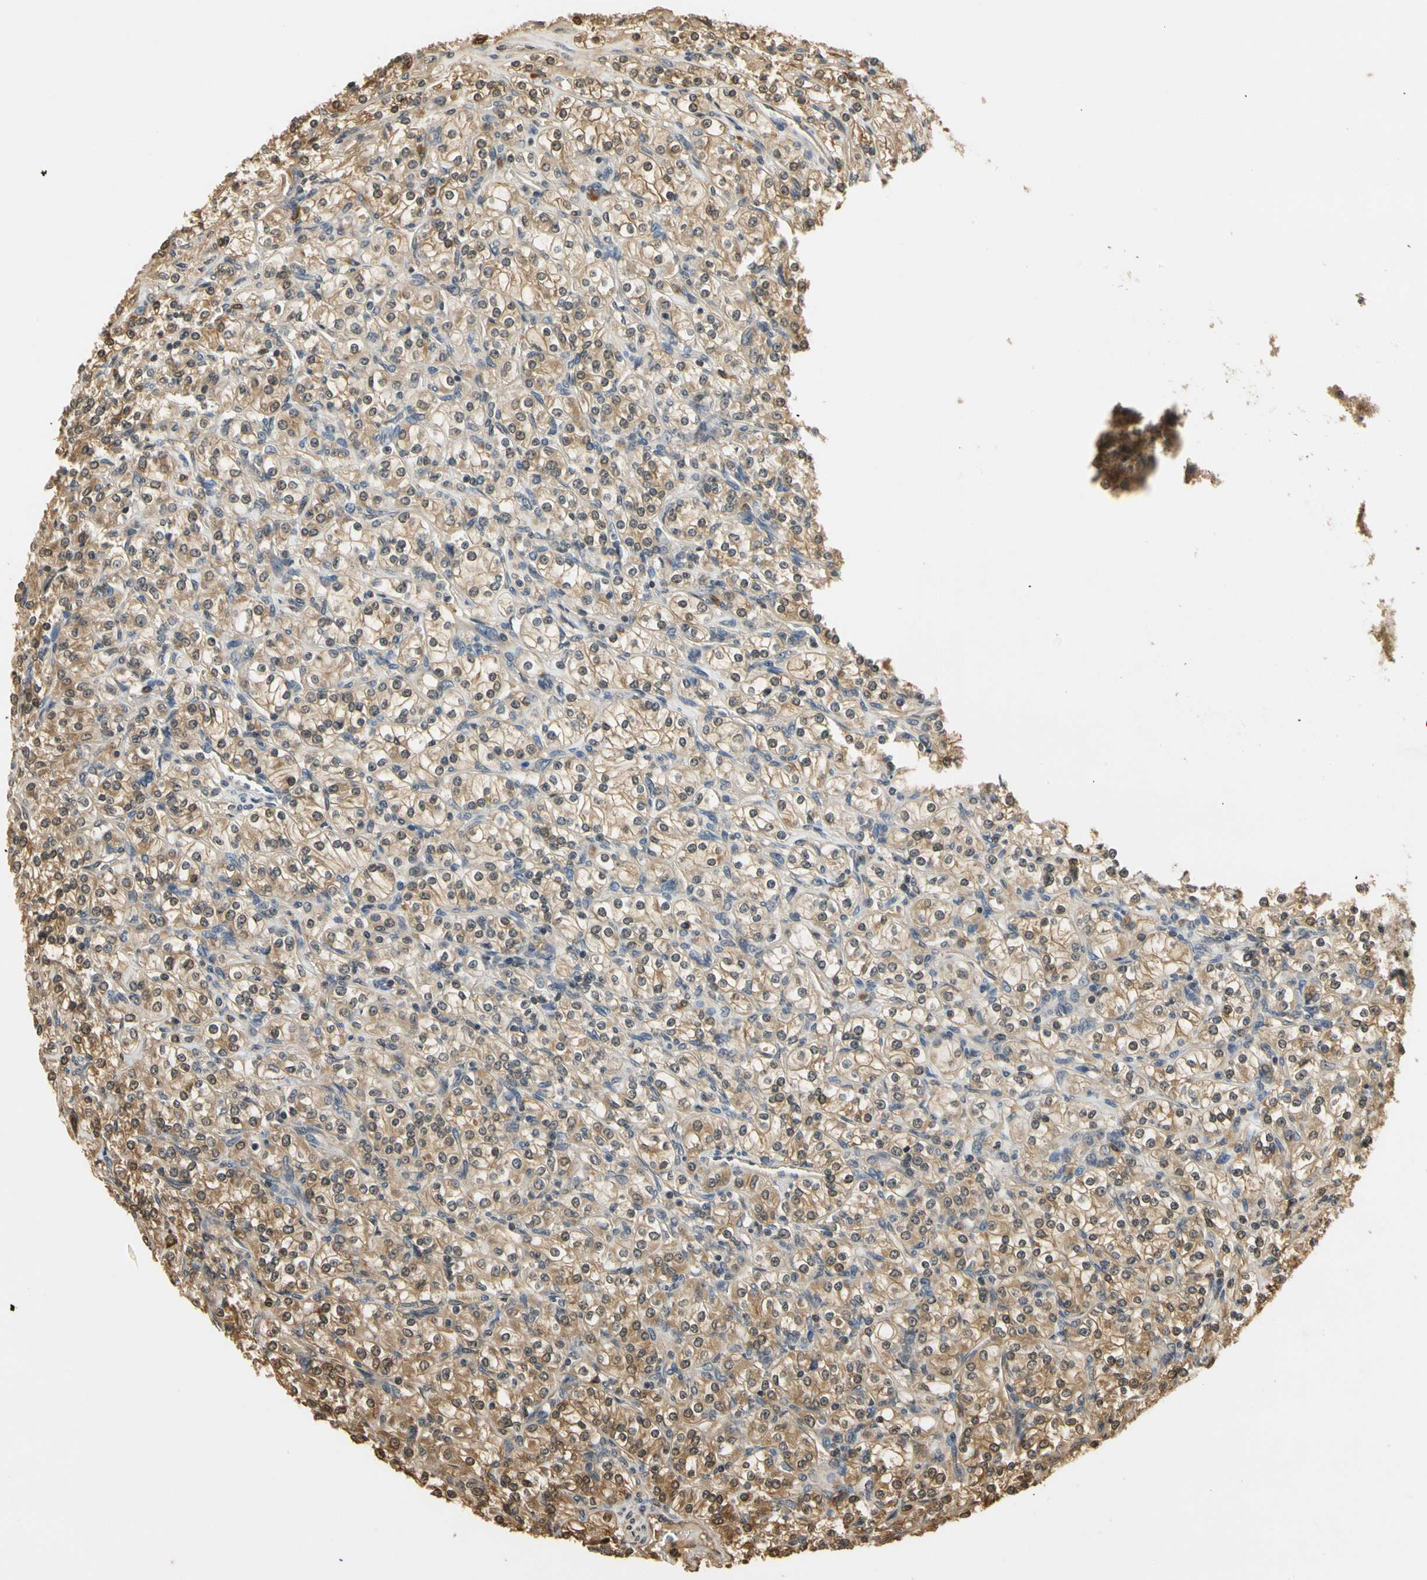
{"staining": {"intensity": "moderate", "quantity": ">75%", "location": "cytoplasmic/membranous,nuclear"}, "tissue": "renal cancer", "cell_type": "Tumor cells", "image_type": "cancer", "snomed": [{"axis": "morphology", "description": "Adenocarcinoma, NOS"}, {"axis": "topography", "description": "Kidney"}], "caption": "Immunohistochemistry (IHC) of human adenocarcinoma (renal) displays medium levels of moderate cytoplasmic/membranous and nuclear expression in approximately >75% of tumor cells.", "gene": "SOD1", "patient": {"sex": "male", "age": 77}}